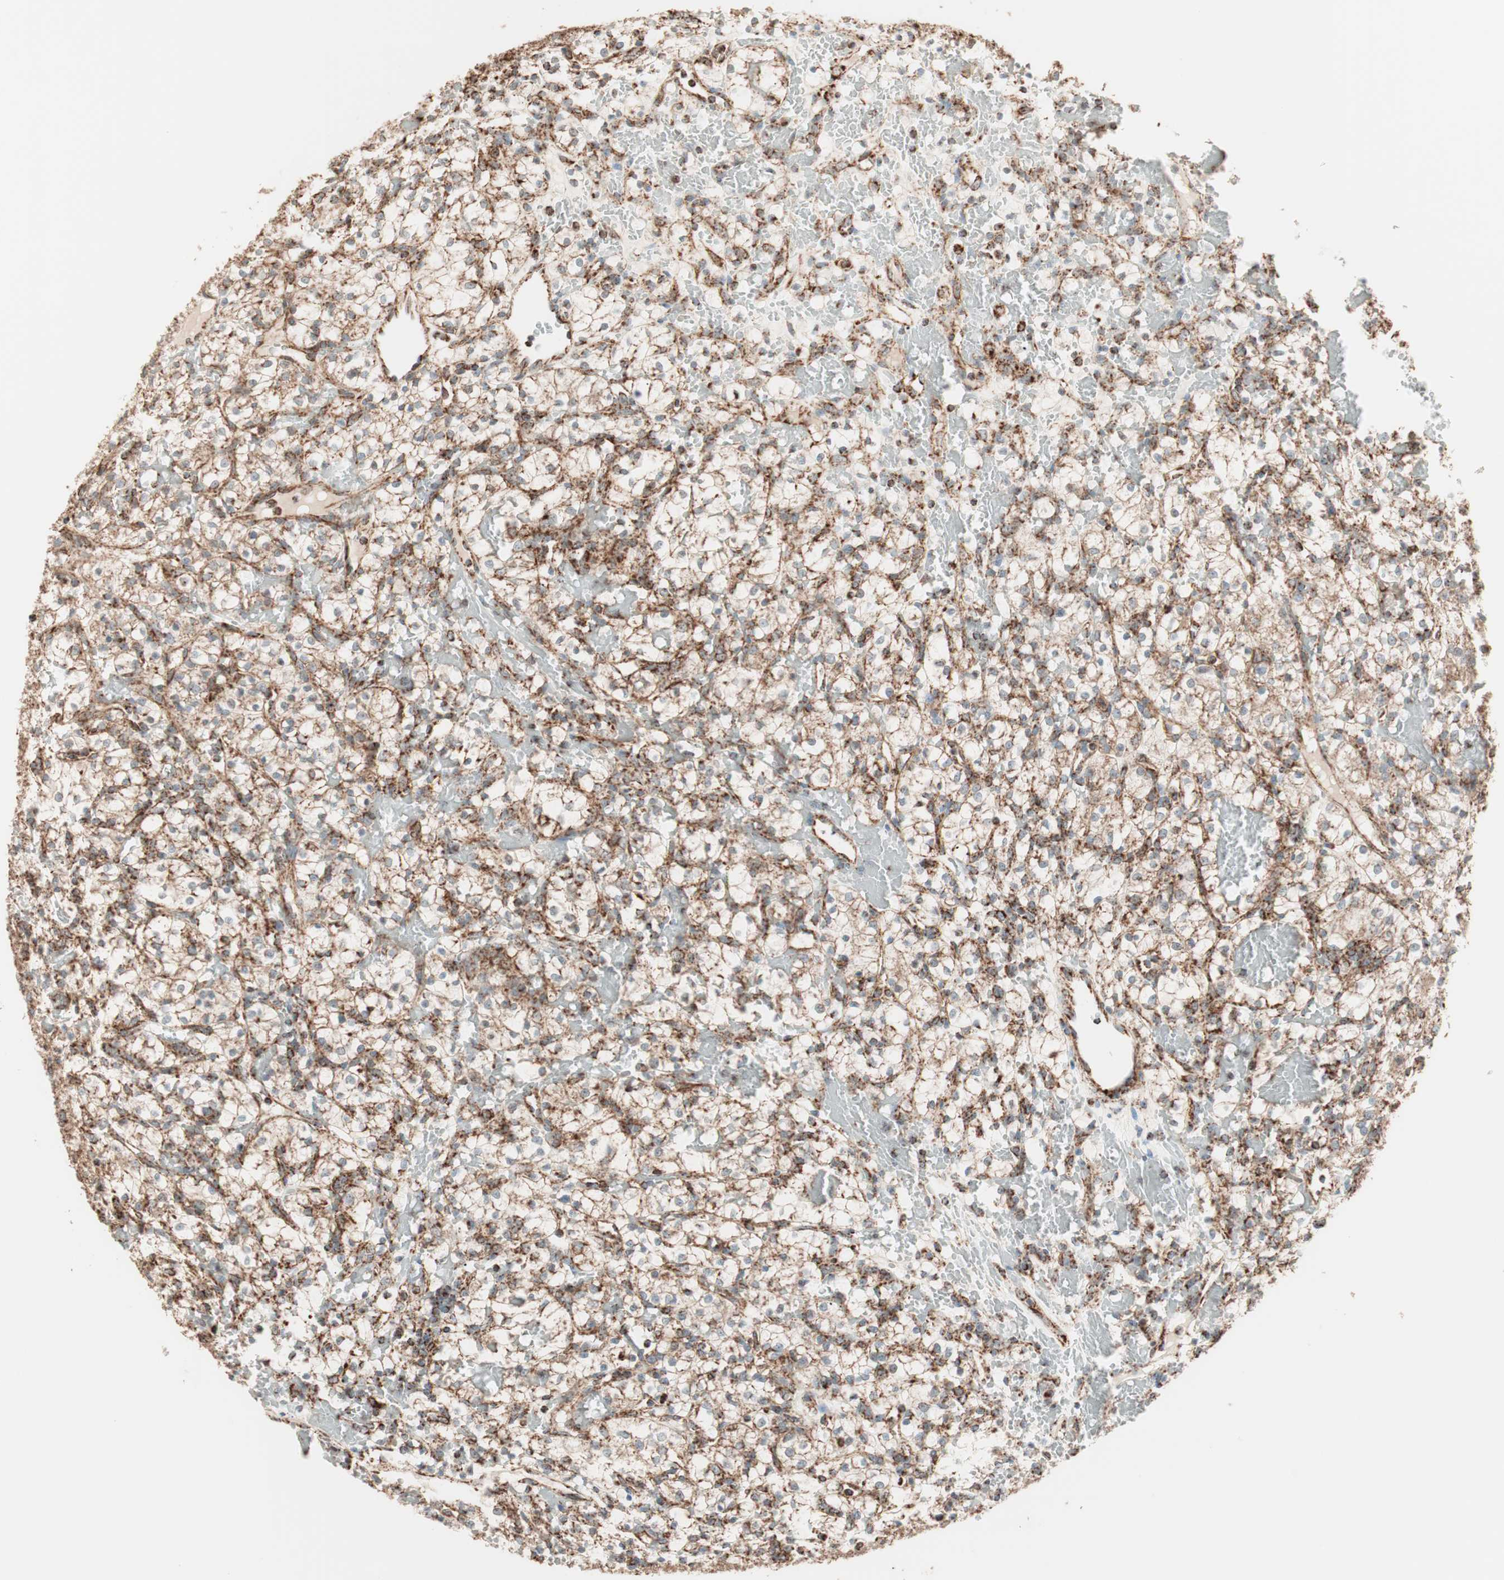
{"staining": {"intensity": "moderate", "quantity": ">75%", "location": "cytoplasmic/membranous"}, "tissue": "renal cancer", "cell_type": "Tumor cells", "image_type": "cancer", "snomed": [{"axis": "morphology", "description": "Adenocarcinoma, NOS"}, {"axis": "topography", "description": "Kidney"}], "caption": "Immunohistochemical staining of adenocarcinoma (renal) displays medium levels of moderate cytoplasmic/membranous protein staining in approximately >75% of tumor cells.", "gene": "TOMM22", "patient": {"sex": "female", "age": 60}}